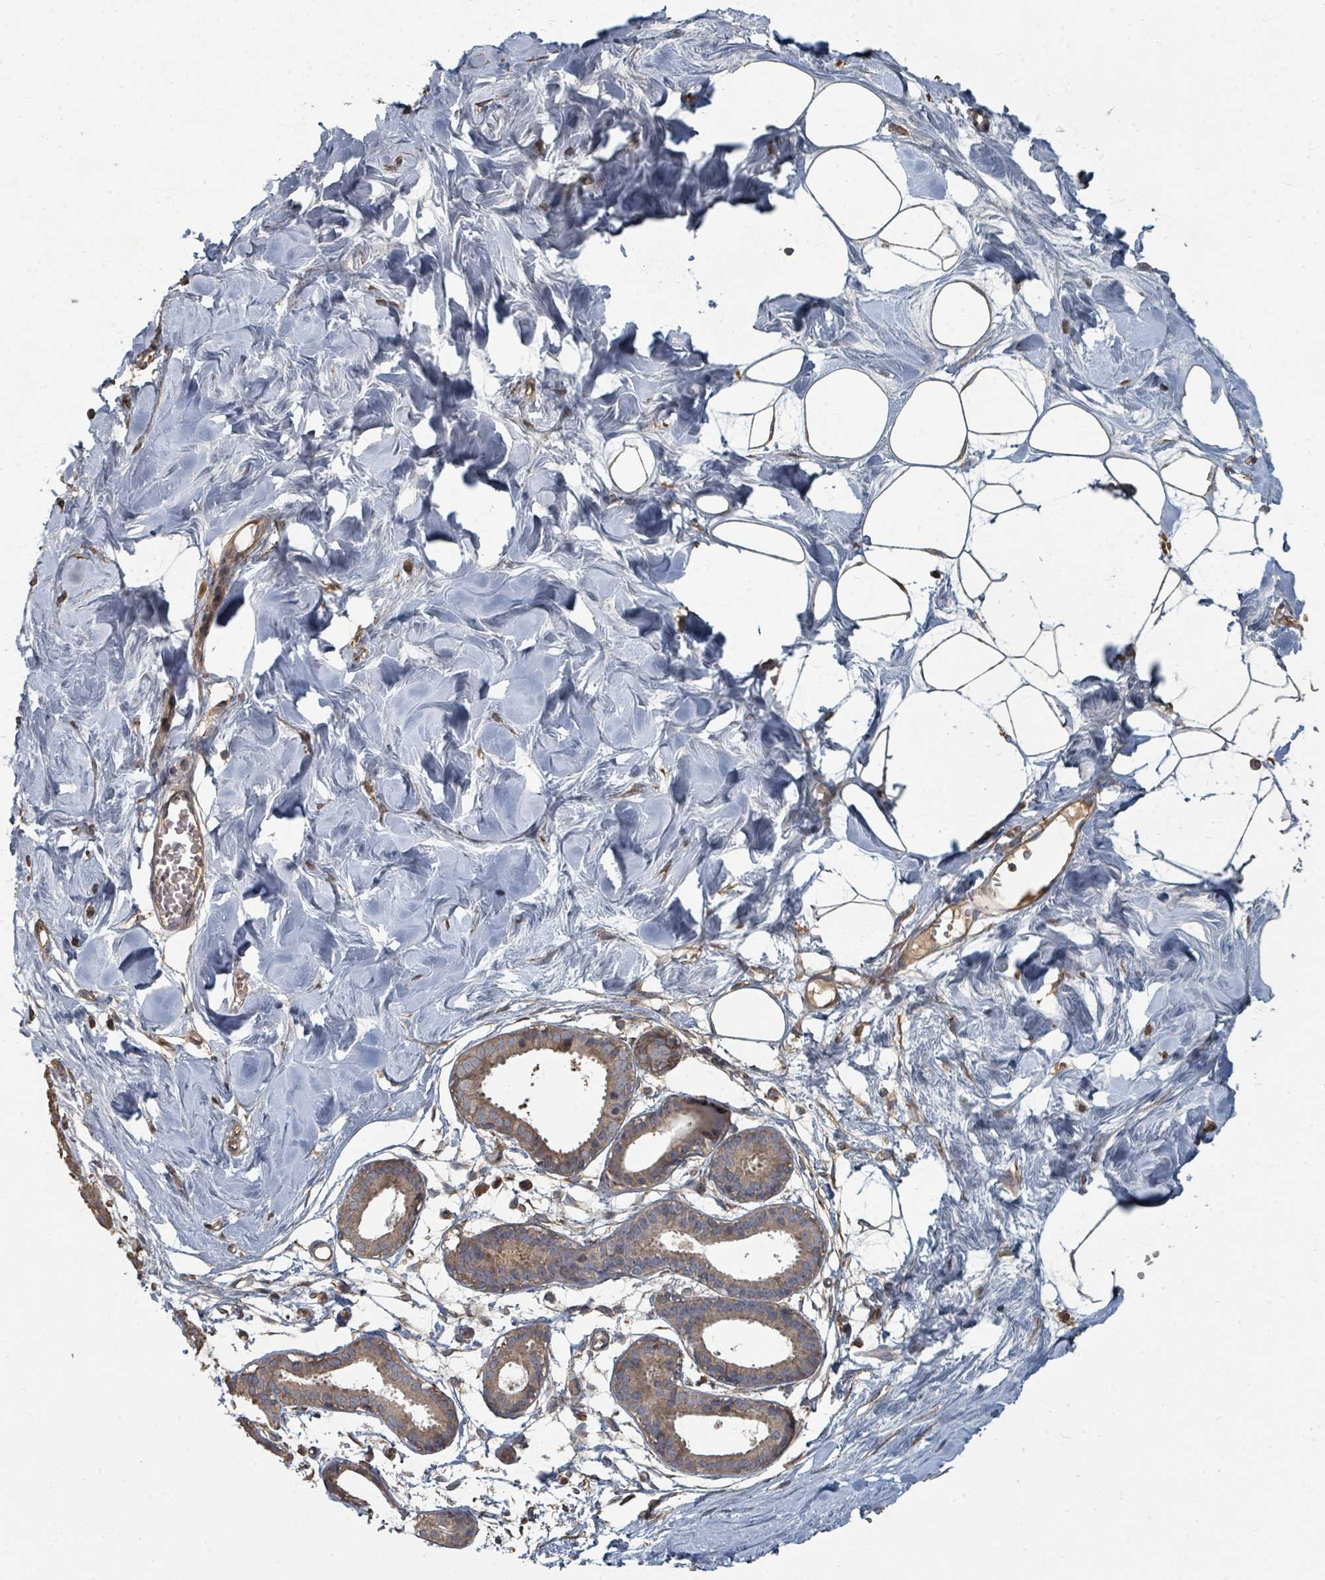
{"staining": {"intensity": "weak", "quantity": "25%-75%", "location": "cytoplasmic/membranous"}, "tissue": "breast", "cell_type": "Adipocytes", "image_type": "normal", "snomed": [{"axis": "morphology", "description": "Normal tissue, NOS"}, {"axis": "topography", "description": "Breast"}], "caption": "The immunohistochemical stain labels weak cytoplasmic/membranous expression in adipocytes of benign breast.", "gene": "WDFY1", "patient": {"sex": "female", "age": 27}}